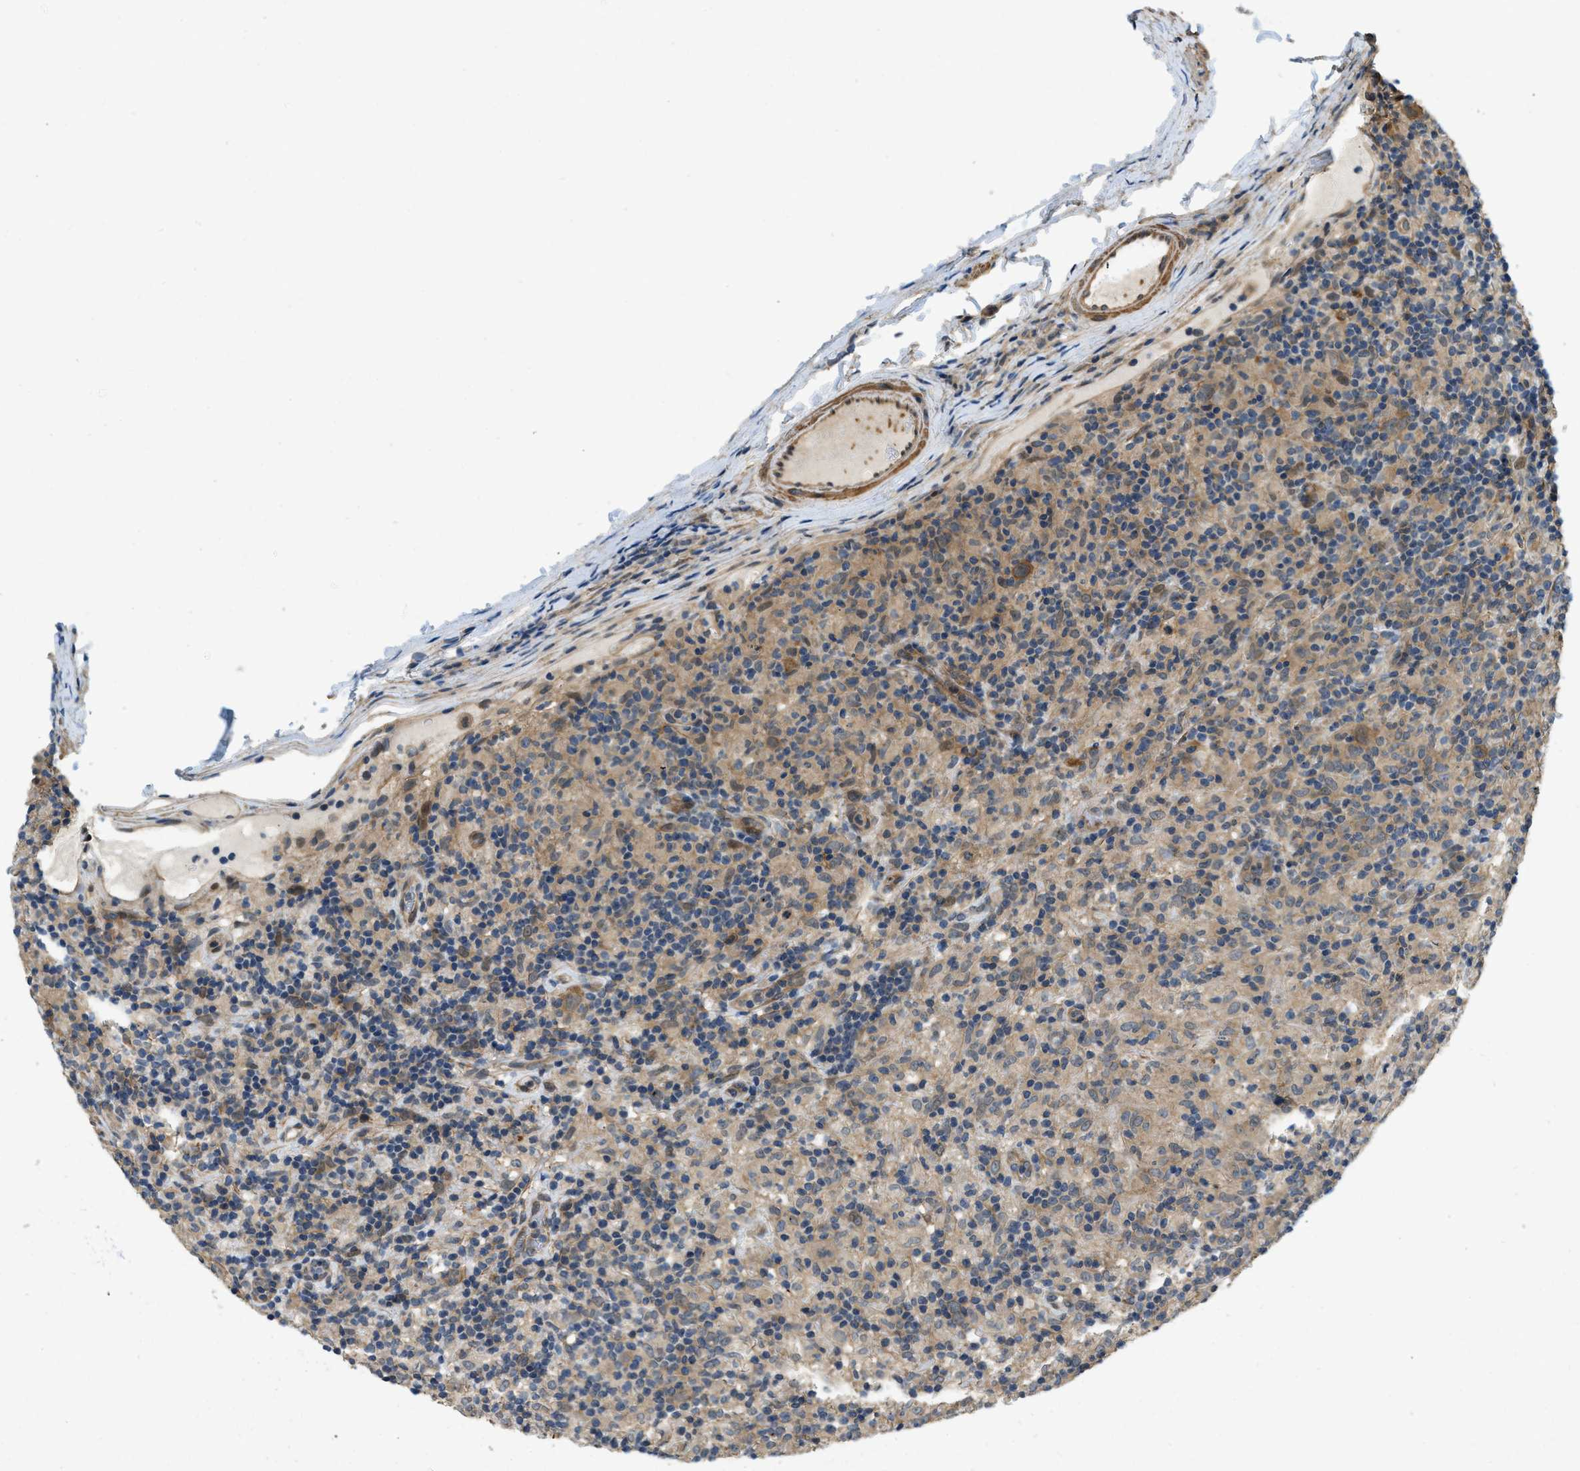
{"staining": {"intensity": "weak", "quantity": ">75%", "location": "cytoplasmic/membranous"}, "tissue": "lymphoma", "cell_type": "Tumor cells", "image_type": "cancer", "snomed": [{"axis": "morphology", "description": "Hodgkin's disease, NOS"}, {"axis": "topography", "description": "Lymph node"}], "caption": "Hodgkin's disease tissue shows weak cytoplasmic/membranous staining in about >75% of tumor cells", "gene": "CGN", "patient": {"sex": "male", "age": 70}}